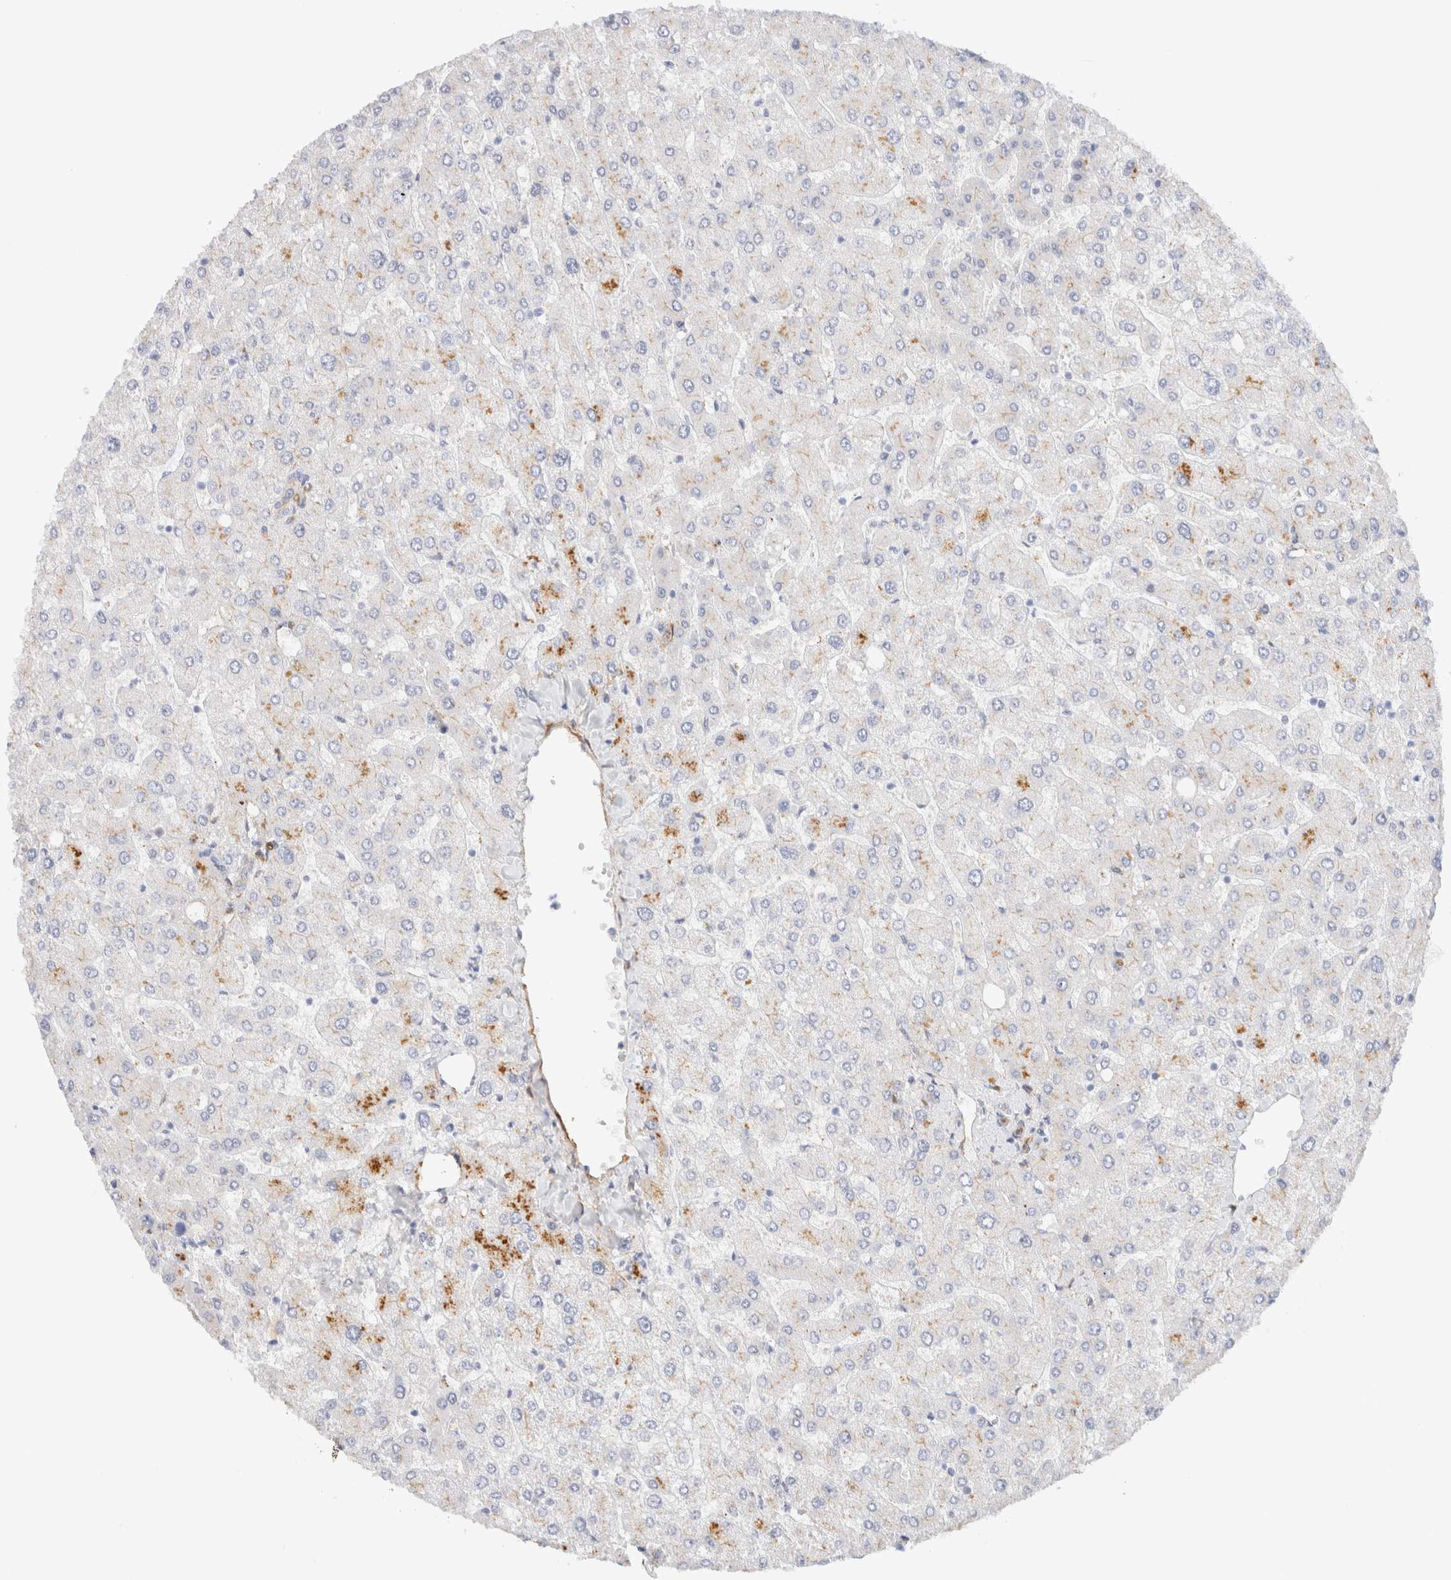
{"staining": {"intensity": "moderate", "quantity": "<25%", "location": "cytoplasmic/membranous"}, "tissue": "liver", "cell_type": "Cholangiocytes", "image_type": "normal", "snomed": [{"axis": "morphology", "description": "Normal tissue, NOS"}, {"axis": "topography", "description": "Liver"}], "caption": "Immunohistochemical staining of unremarkable human liver exhibits low levels of moderate cytoplasmic/membranous staining in approximately <25% of cholangiocytes.", "gene": "LMCD1", "patient": {"sex": "male", "age": 55}}